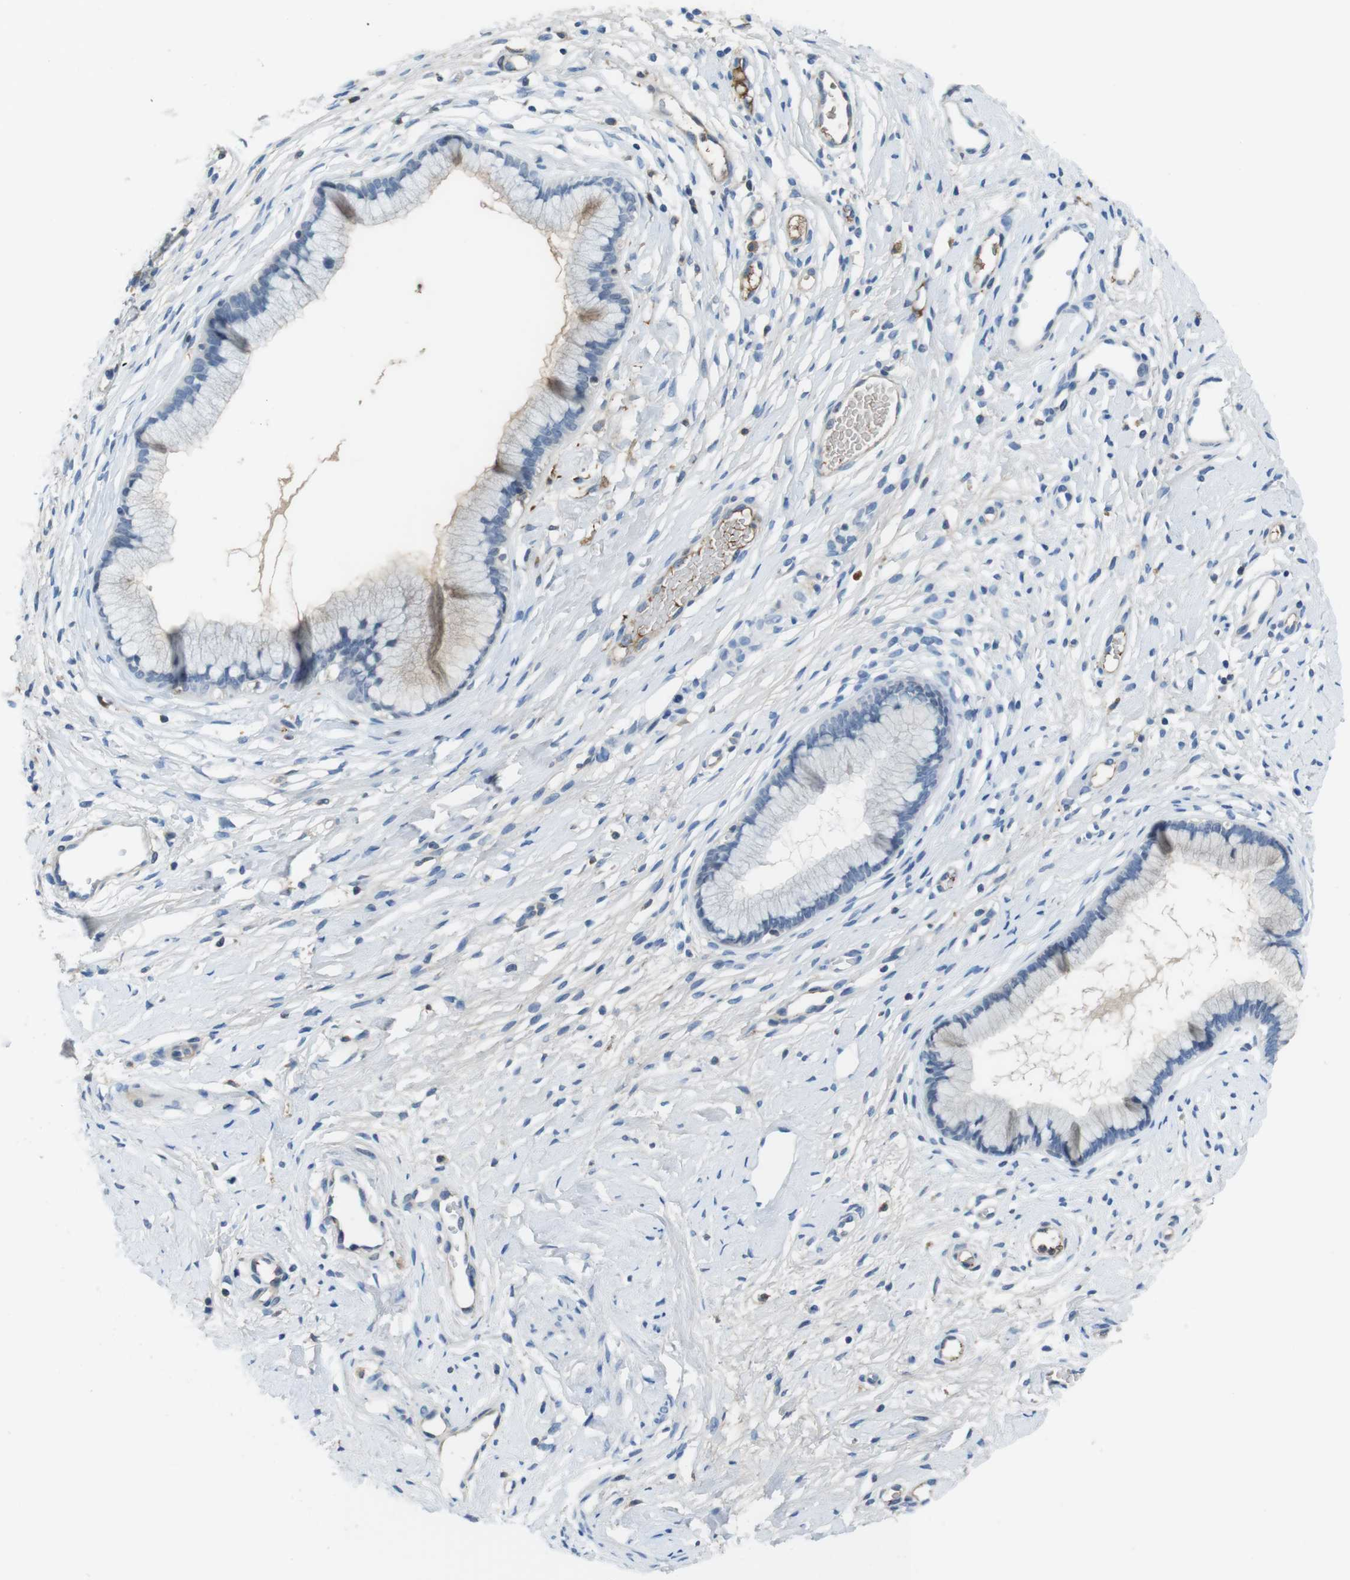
{"staining": {"intensity": "negative", "quantity": "none", "location": "none"}, "tissue": "cervix", "cell_type": "Glandular cells", "image_type": "normal", "snomed": [{"axis": "morphology", "description": "Normal tissue, NOS"}, {"axis": "topography", "description": "Cervix"}], "caption": "A high-resolution photomicrograph shows immunohistochemistry (IHC) staining of normal cervix, which displays no significant staining in glandular cells. (DAB immunohistochemistry (IHC) with hematoxylin counter stain).", "gene": "TMPRSS15", "patient": {"sex": "female", "age": 65}}